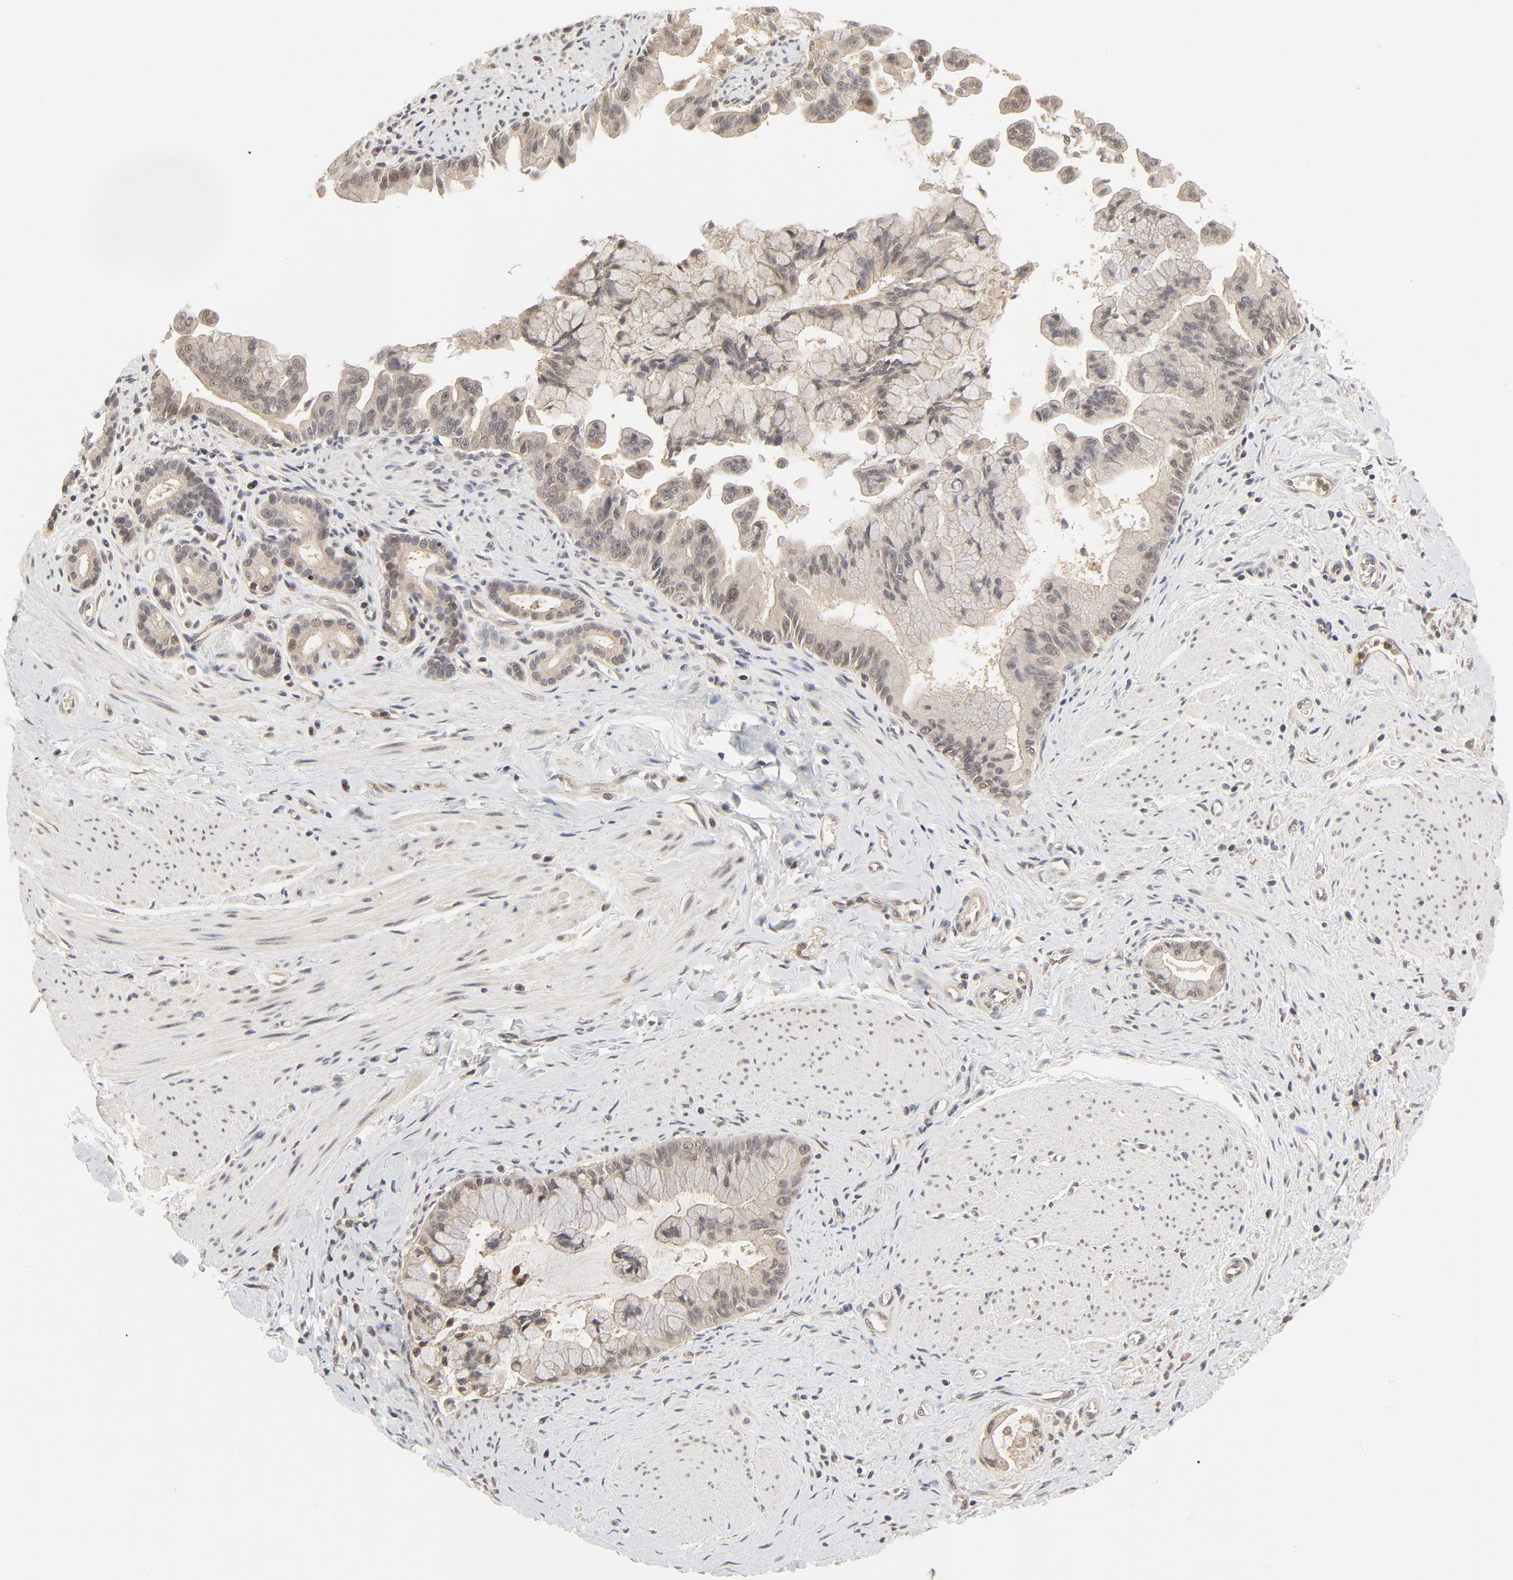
{"staining": {"intensity": "weak", "quantity": ">75%", "location": "cytoplasmic/membranous,nuclear"}, "tissue": "pancreatic cancer", "cell_type": "Tumor cells", "image_type": "cancer", "snomed": [{"axis": "morphology", "description": "Adenocarcinoma, NOS"}, {"axis": "topography", "description": "Pancreas"}], "caption": "Protein expression analysis of human pancreatic cancer (adenocarcinoma) reveals weak cytoplasmic/membranous and nuclear positivity in approximately >75% of tumor cells.", "gene": "NEDD8", "patient": {"sex": "male", "age": 59}}